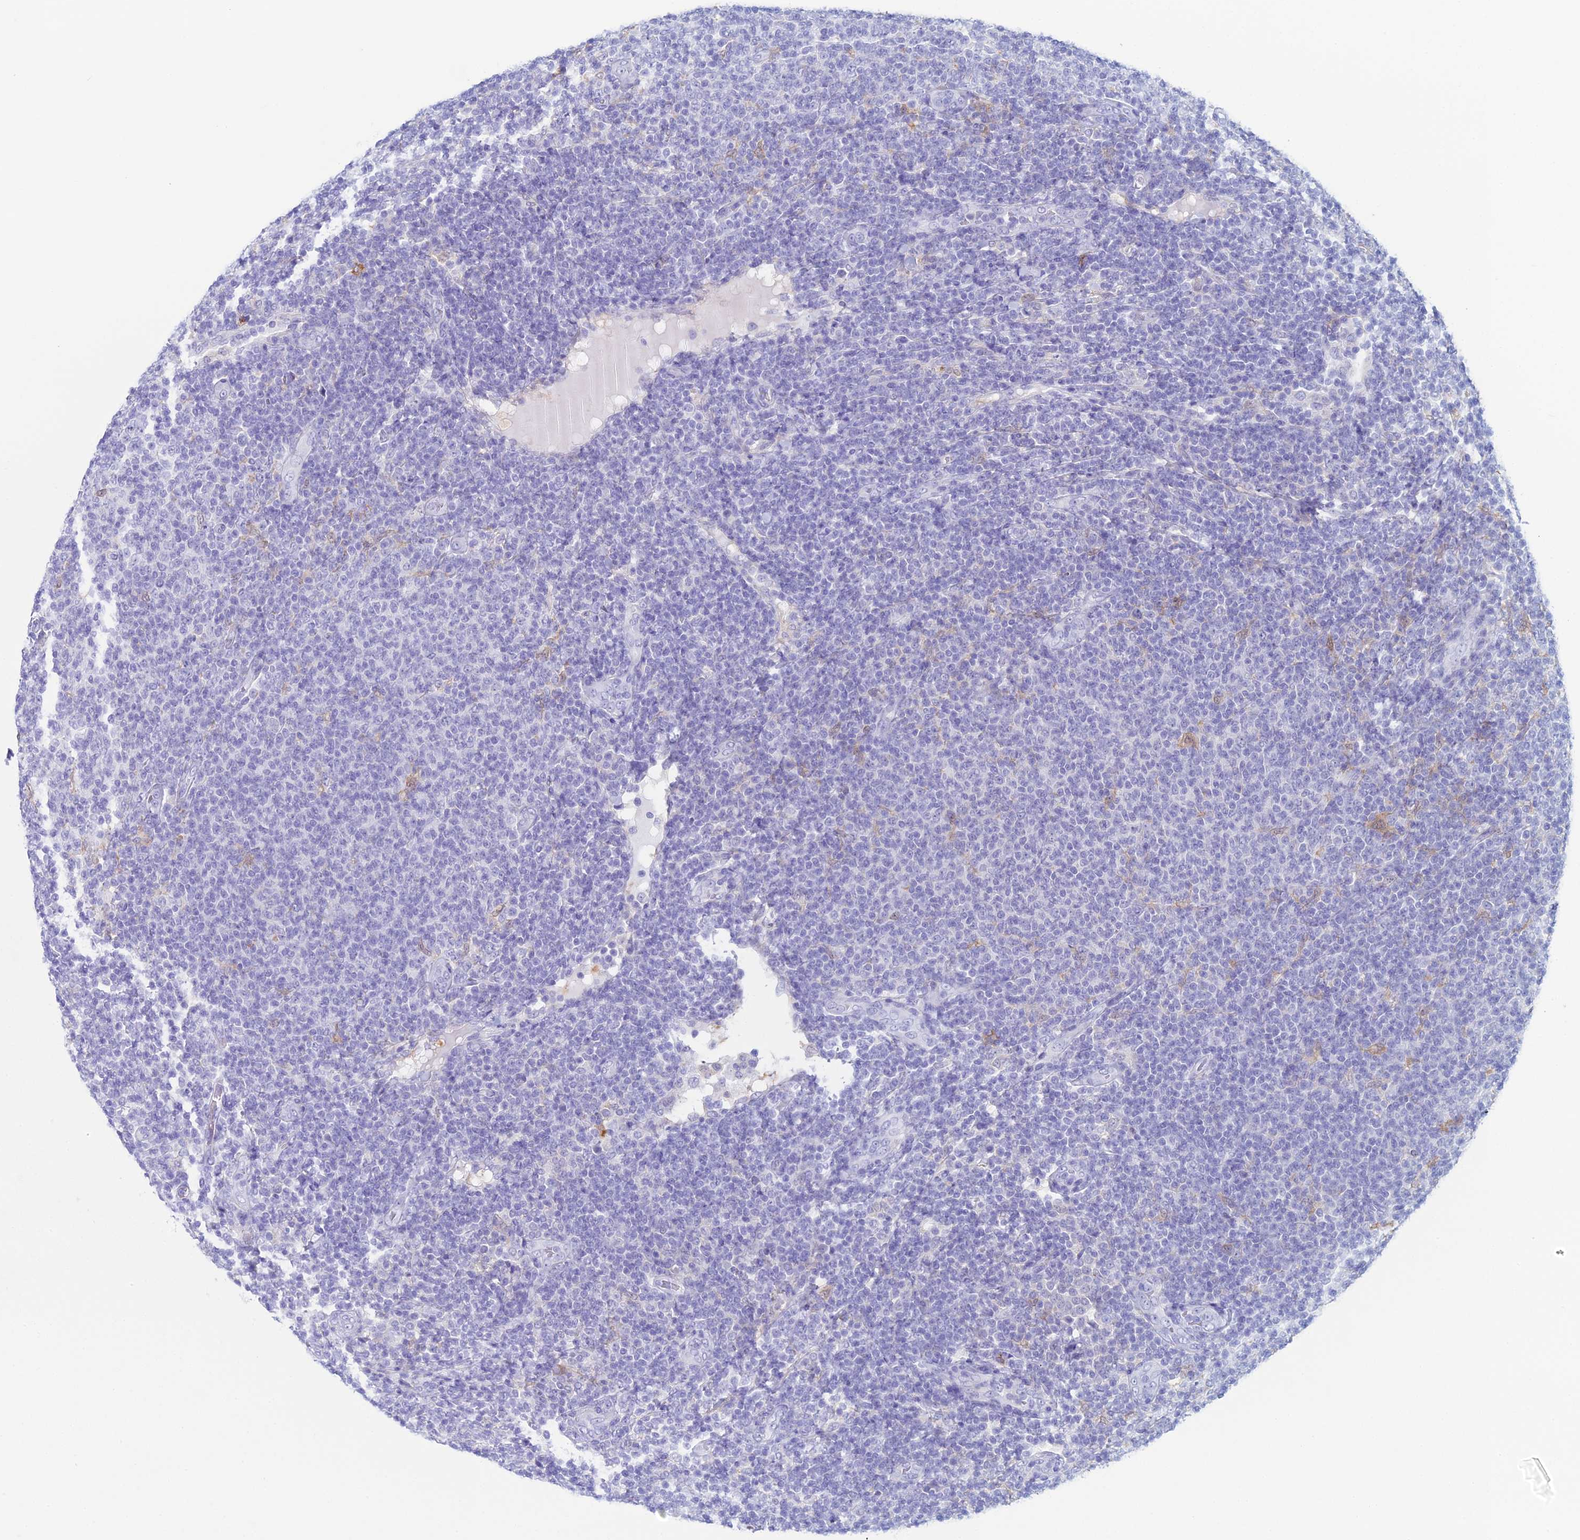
{"staining": {"intensity": "moderate", "quantity": "<25%", "location": "cytoplasmic/membranous,nuclear"}, "tissue": "lymphoma", "cell_type": "Tumor cells", "image_type": "cancer", "snomed": [{"axis": "morphology", "description": "Malignant lymphoma, non-Hodgkin's type, Low grade"}, {"axis": "topography", "description": "Lymph node"}], "caption": "This is a histology image of IHC staining of malignant lymphoma, non-Hodgkin's type (low-grade), which shows moderate expression in the cytoplasmic/membranous and nuclear of tumor cells.", "gene": "KCNK17", "patient": {"sex": "male", "age": 66}}